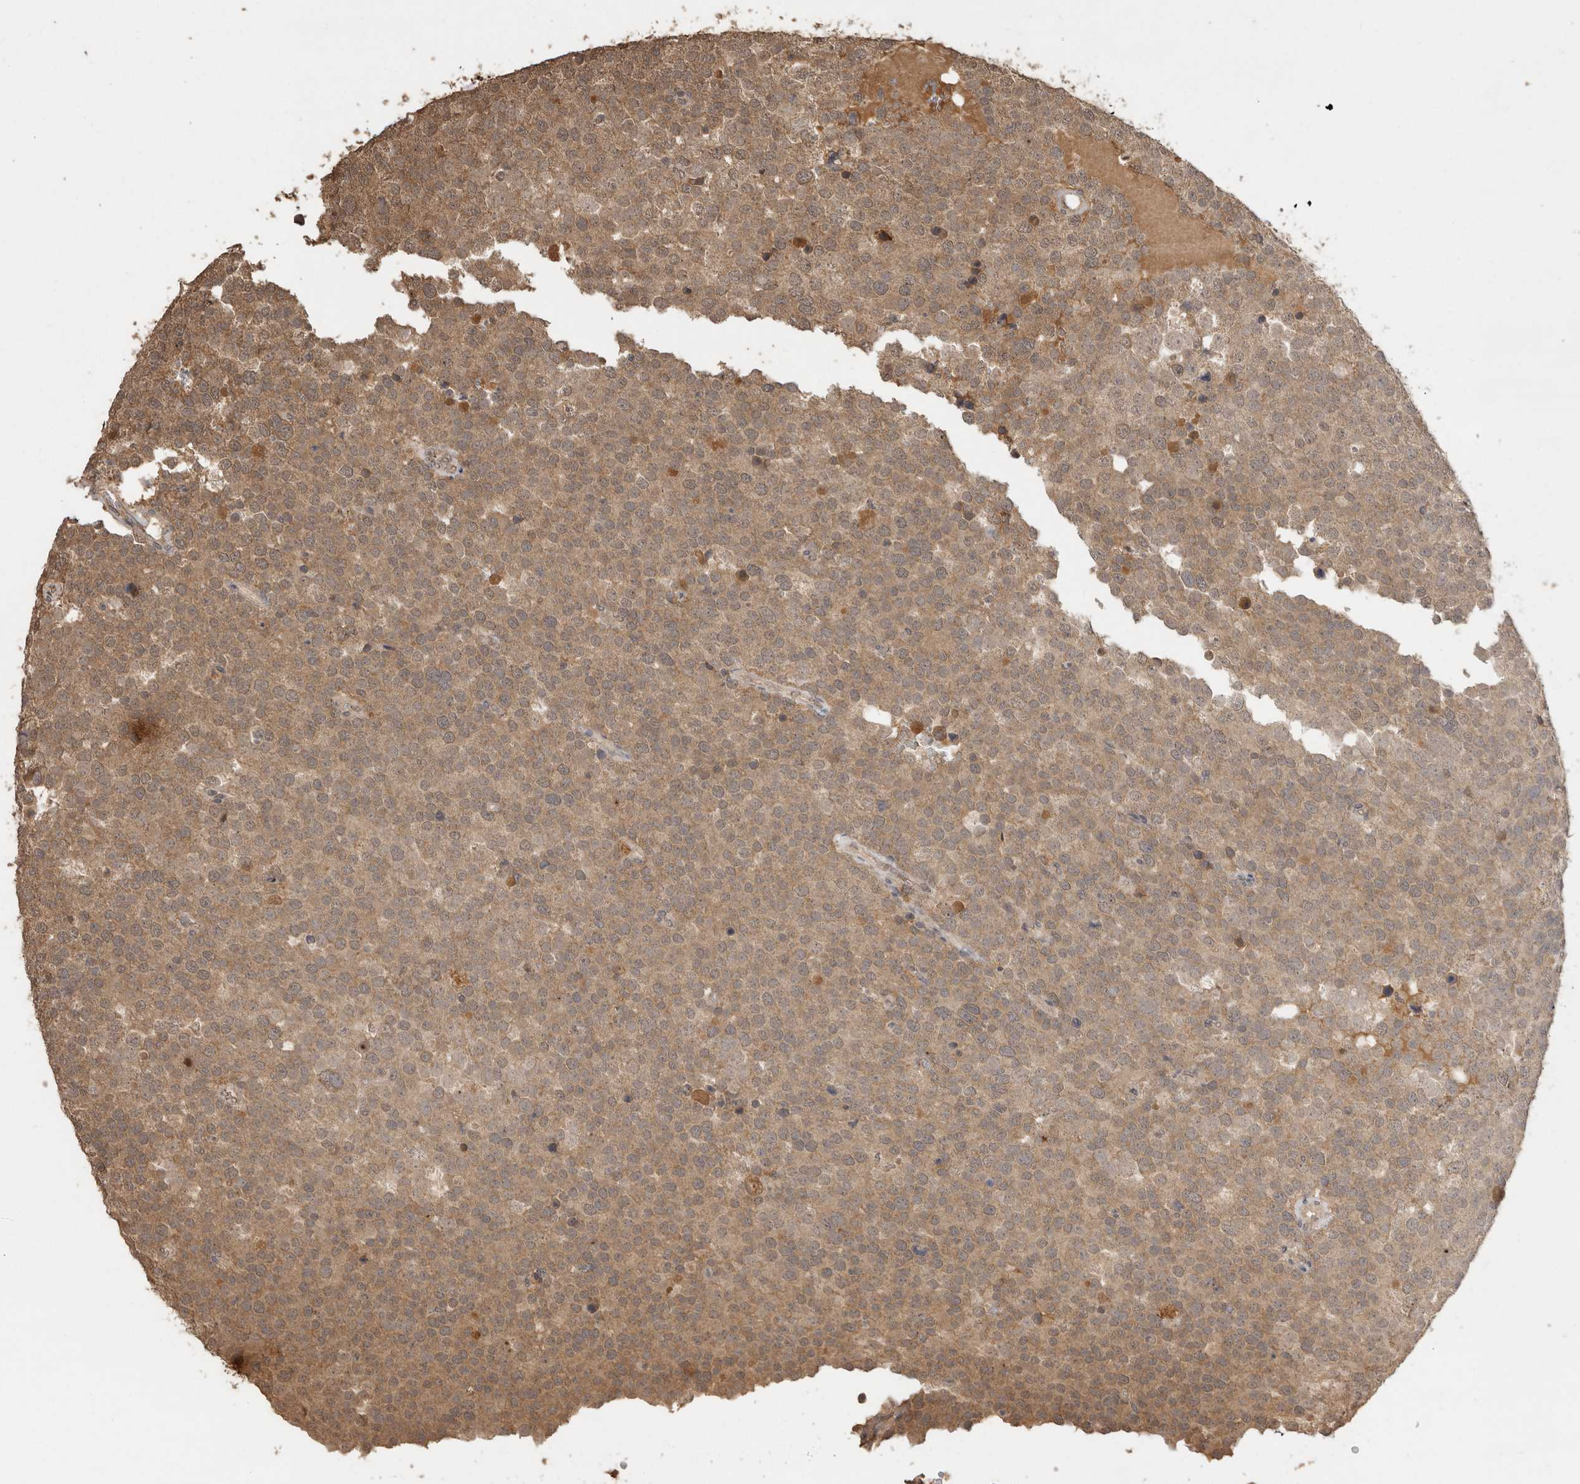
{"staining": {"intensity": "moderate", "quantity": ">75%", "location": "cytoplasmic/membranous"}, "tissue": "testis cancer", "cell_type": "Tumor cells", "image_type": "cancer", "snomed": [{"axis": "morphology", "description": "Seminoma, NOS"}, {"axis": "topography", "description": "Testis"}], "caption": "Seminoma (testis) stained with IHC reveals moderate cytoplasmic/membranous positivity in about >75% of tumor cells.", "gene": "JAG2", "patient": {"sex": "male", "age": 71}}